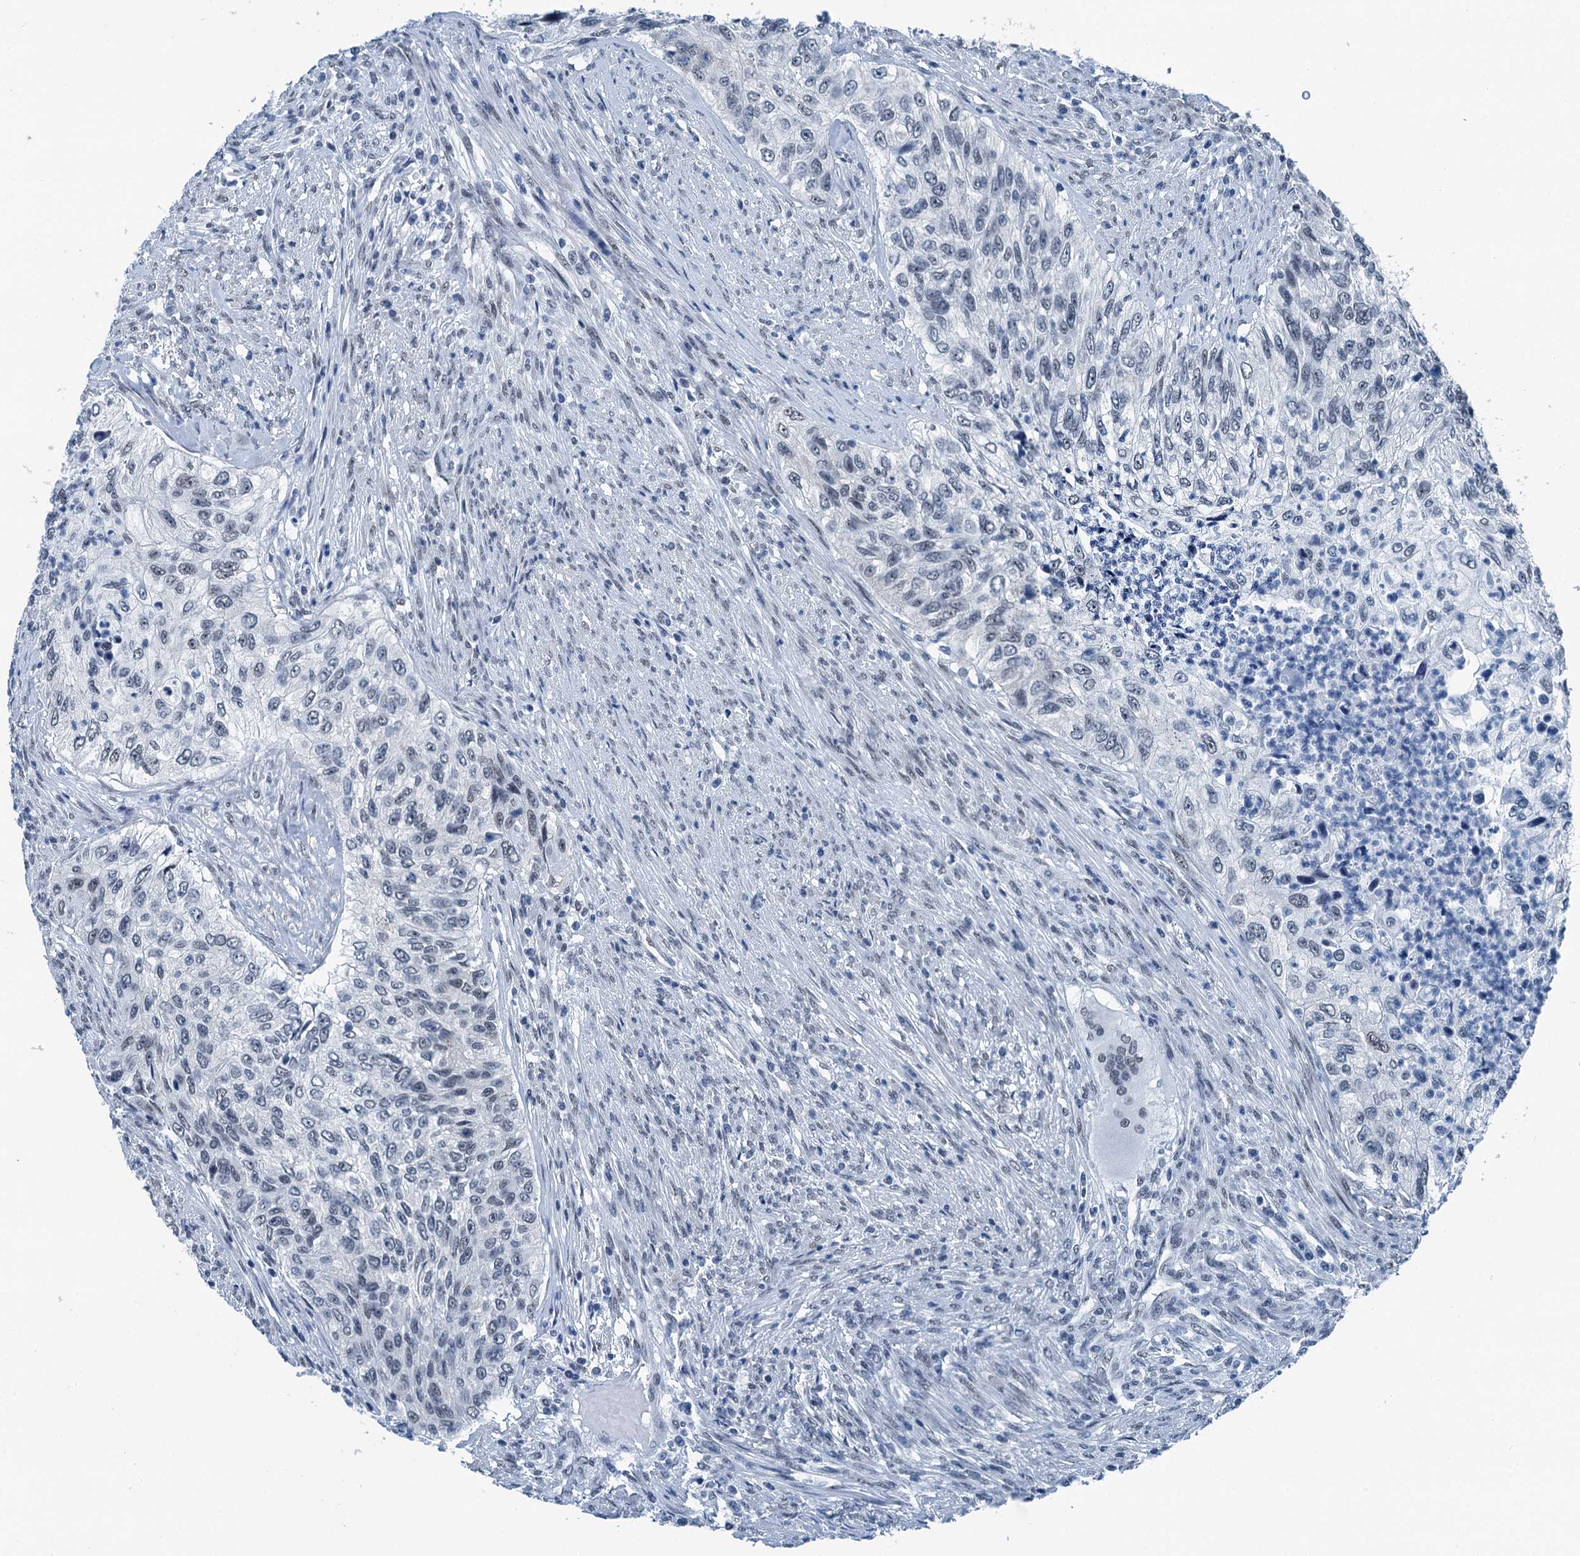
{"staining": {"intensity": "negative", "quantity": "none", "location": "none"}, "tissue": "urothelial cancer", "cell_type": "Tumor cells", "image_type": "cancer", "snomed": [{"axis": "morphology", "description": "Urothelial carcinoma, High grade"}, {"axis": "topography", "description": "Urinary bladder"}], "caption": "Photomicrograph shows no significant protein positivity in tumor cells of urothelial cancer. The staining is performed using DAB (3,3'-diaminobenzidine) brown chromogen with nuclei counter-stained in using hematoxylin.", "gene": "TRPT1", "patient": {"sex": "female", "age": 60}}